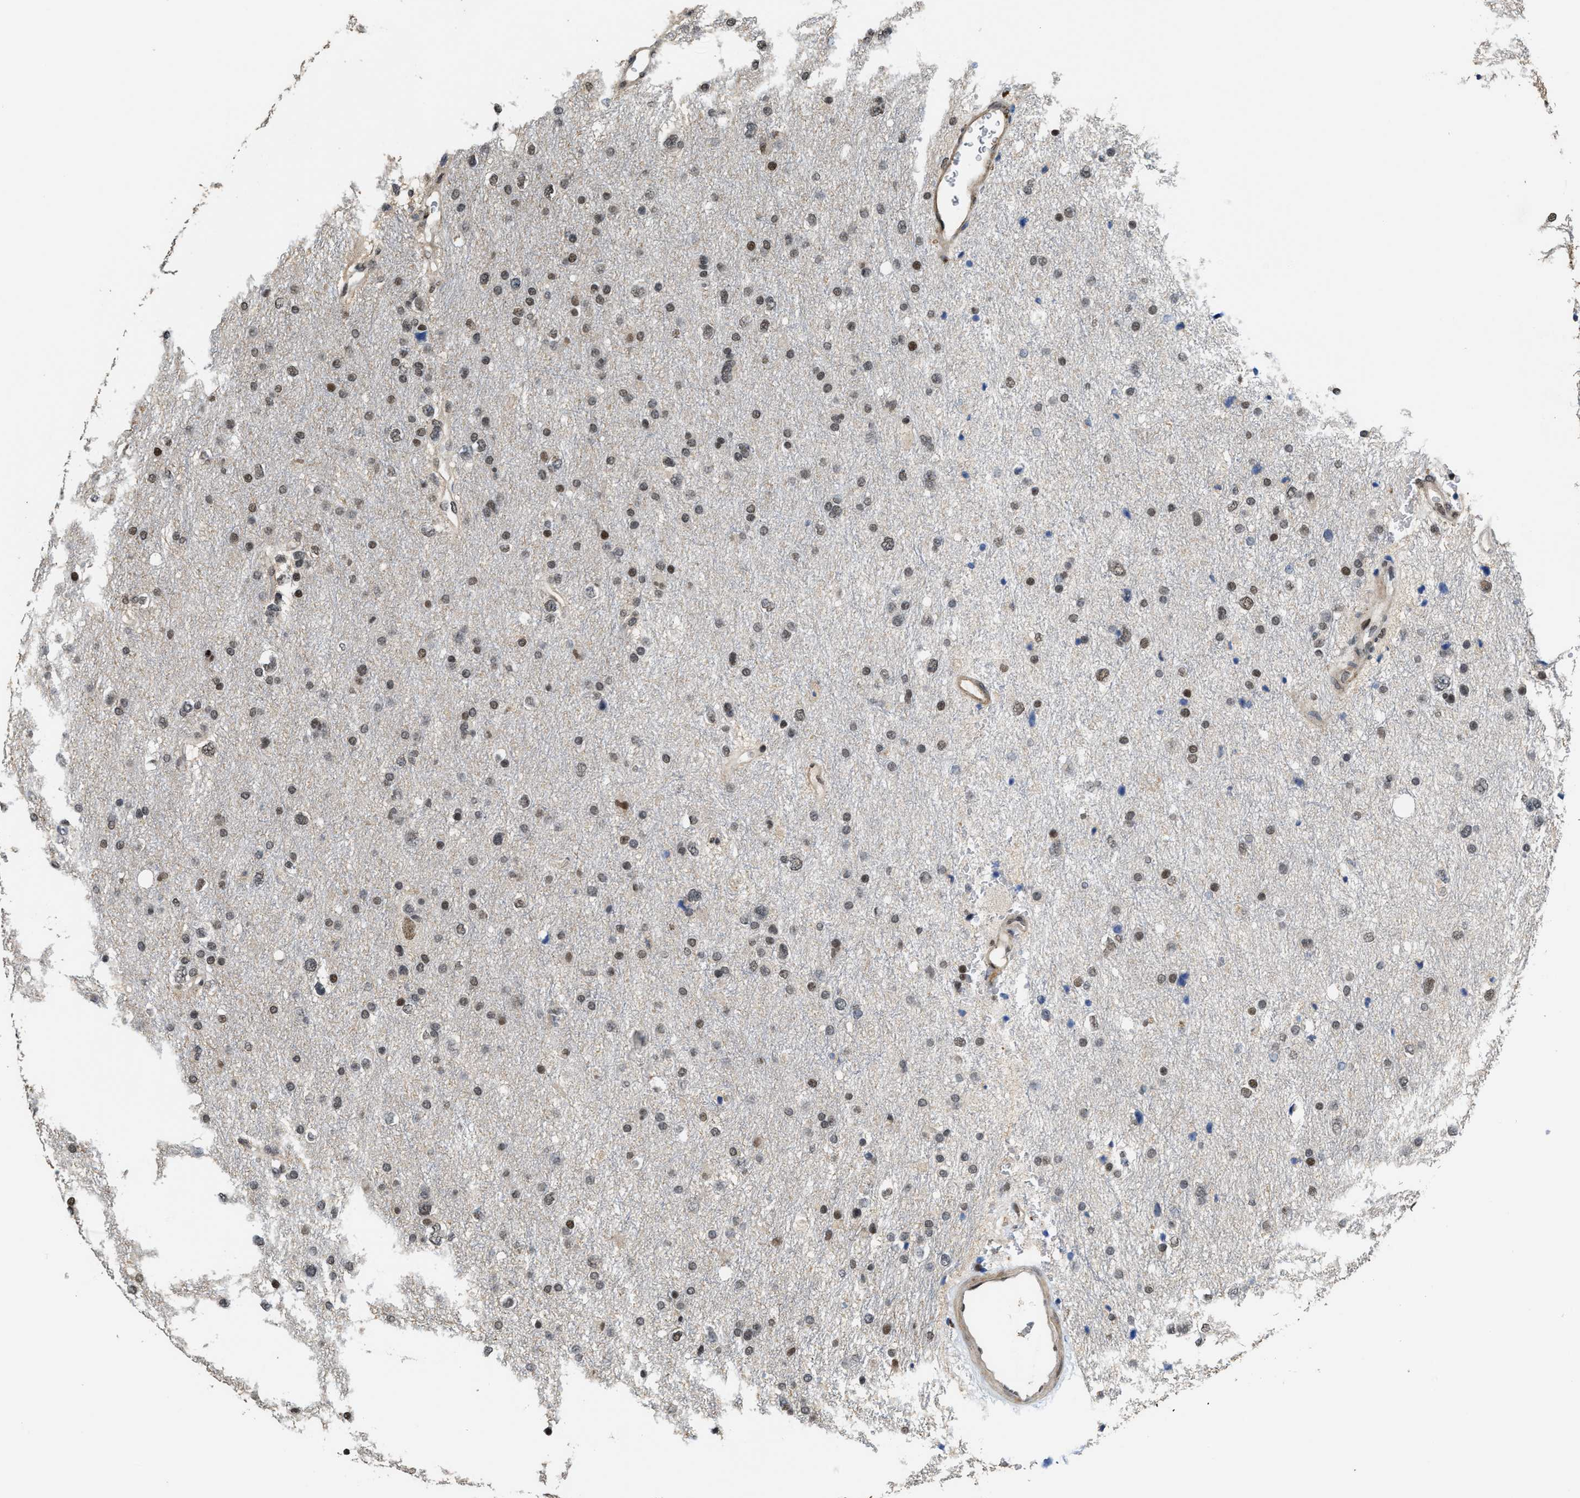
{"staining": {"intensity": "moderate", "quantity": "25%-75%", "location": "nuclear"}, "tissue": "glioma", "cell_type": "Tumor cells", "image_type": "cancer", "snomed": [{"axis": "morphology", "description": "Glioma, malignant, Low grade"}, {"axis": "topography", "description": "Brain"}], "caption": "Tumor cells display moderate nuclear staining in approximately 25%-75% of cells in glioma.", "gene": "SERTAD2", "patient": {"sex": "female", "age": 37}}